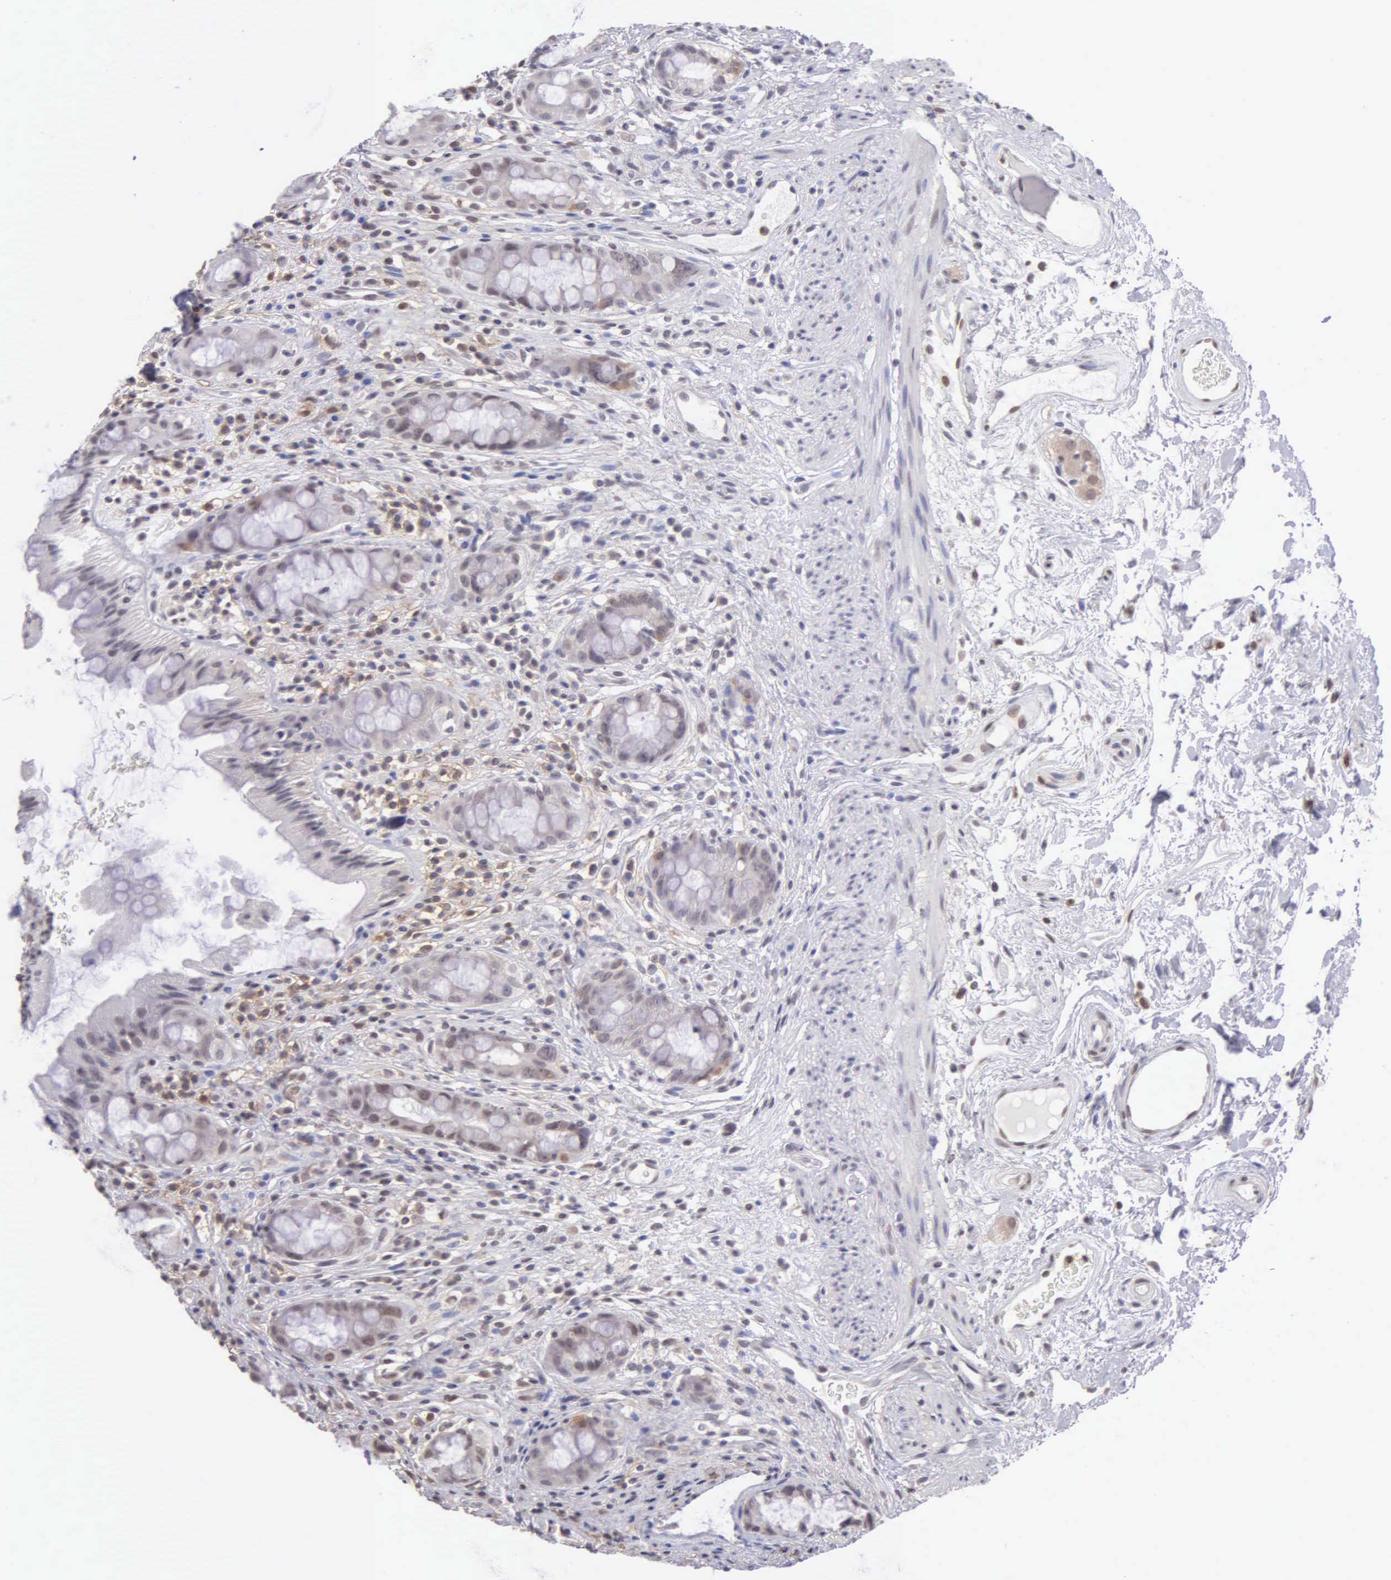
{"staining": {"intensity": "negative", "quantity": "none", "location": "none"}, "tissue": "rectum", "cell_type": "Glandular cells", "image_type": "normal", "snomed": [{"axis": "morphology", "description": "Normal tissue, NOS"}, {"axis": "topography", "description": "Rectum"}], "caption": "Protein analysis of normal rectum demonstrates no significant staining in glandular cells.", "gene": "BRD1", "patient": {"sex": "female", "age": 60}}